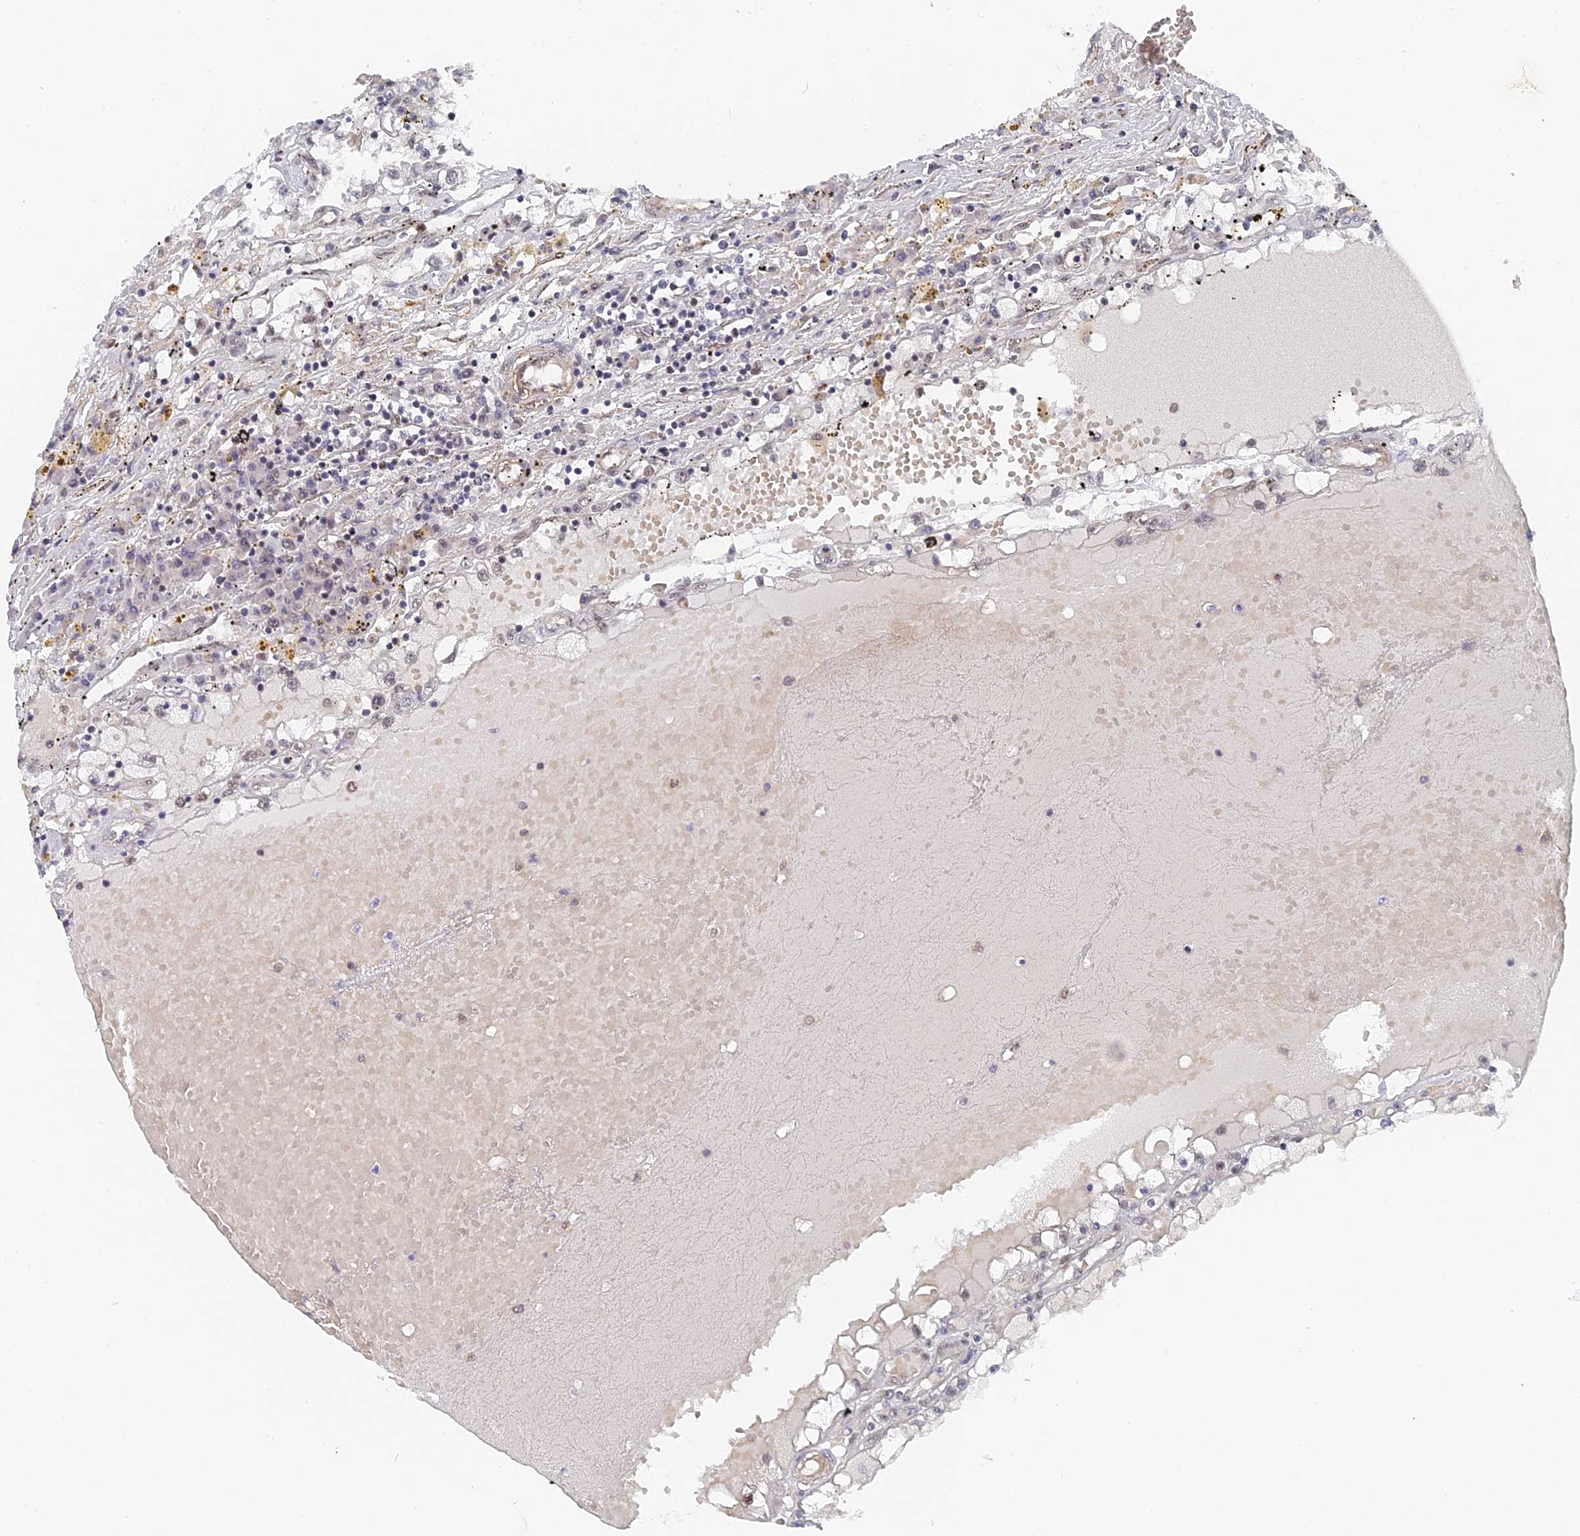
{"staining": {"intensity": "negative", "quantity": "none", "location": "none"}, "tissue": "renal cancer", "cell_type": "Tumor cells", "image_type": "cancer", "snomed": [{"axis": "morphology", "description": "Adenocarcinoma, NOS"}, {"axis": "topography", "description": "Kidney"}], "caption": "DAB immunohistochemical staining of human renal cancer displays no significant expression in tumor cells.", "gene": "CCDC85A", "patient": {"sex": "male", "age": 56}}